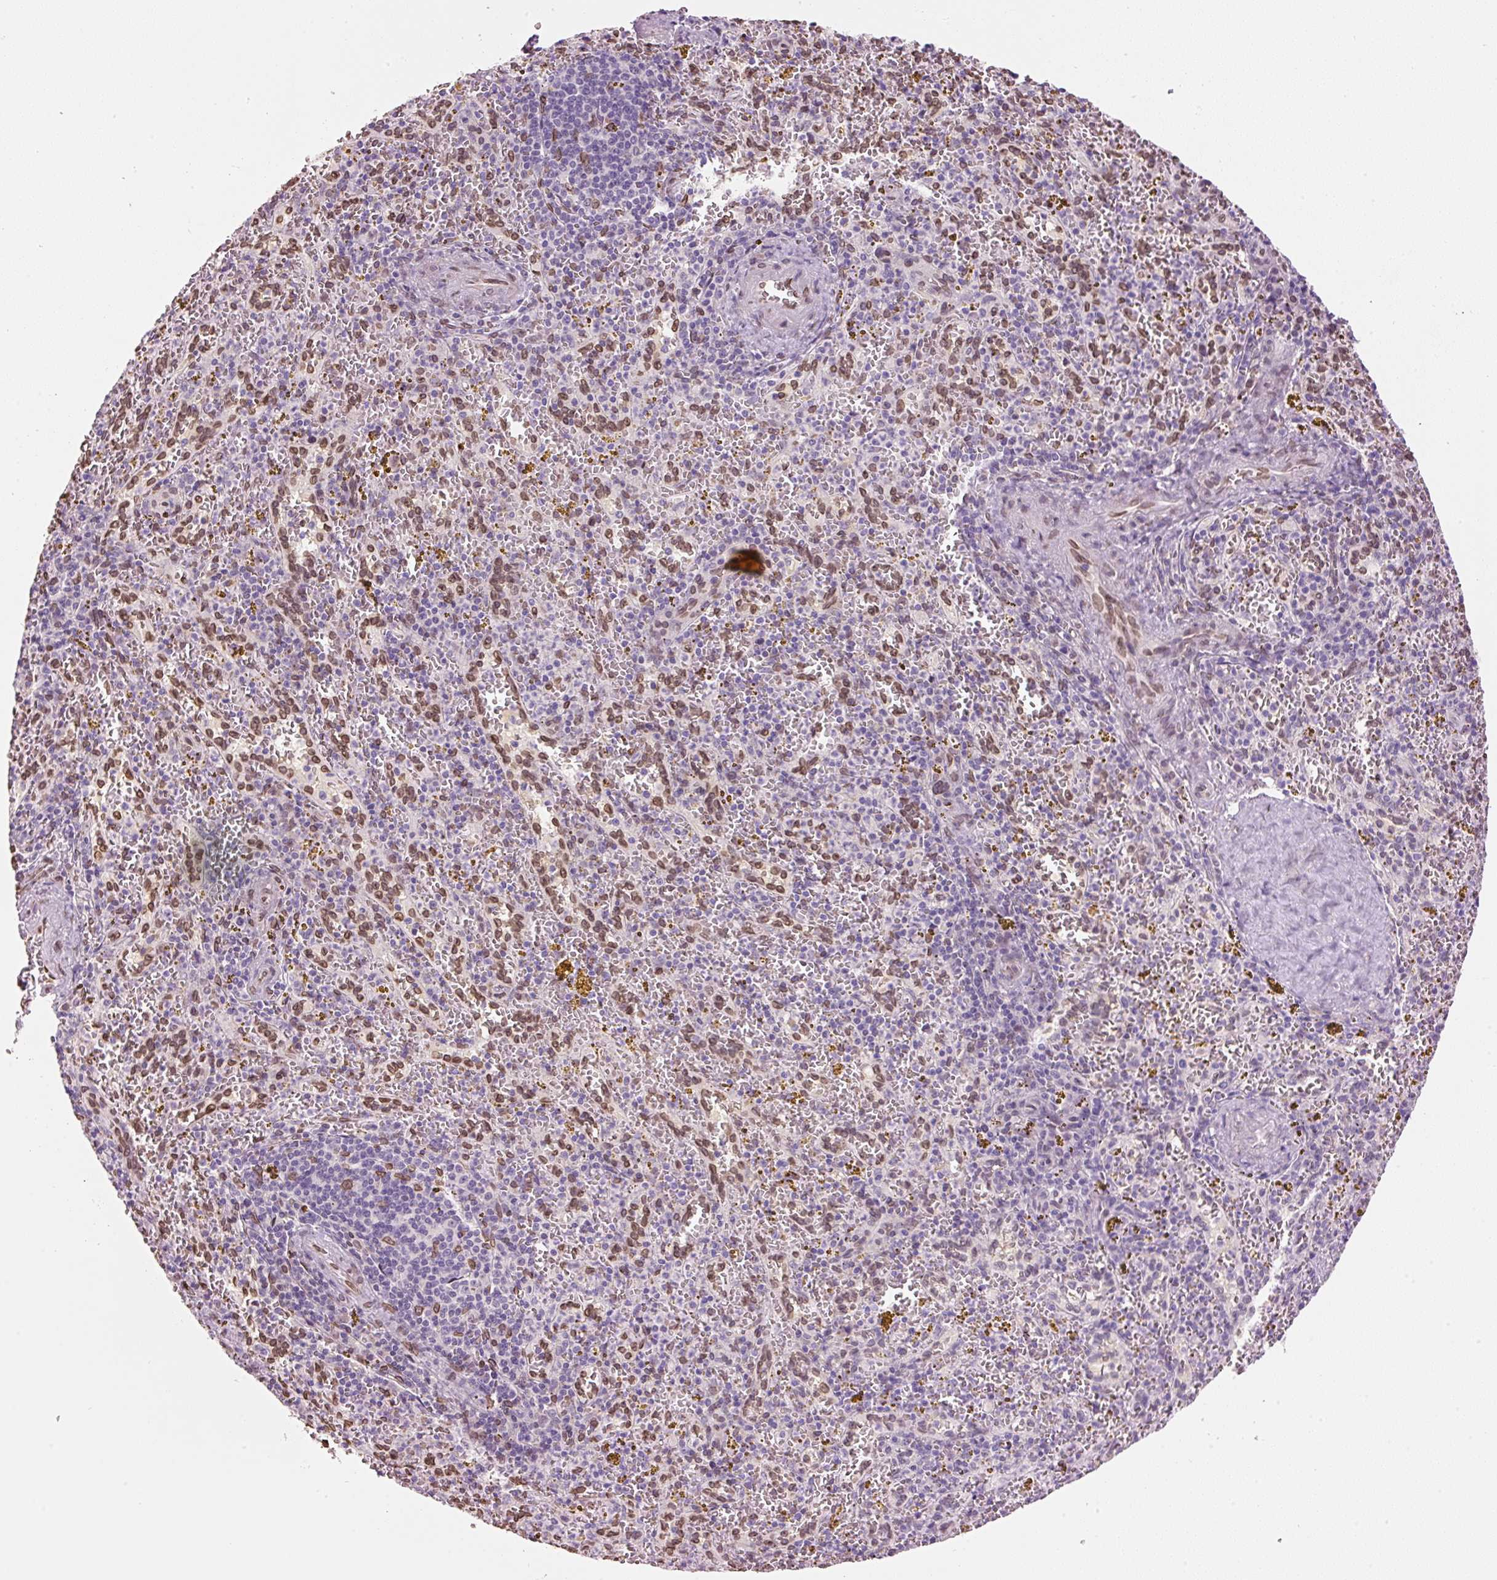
{"staining": {"intensity": "moderate", "quantity": "25%-75%", "location": "cytoplasmic/membranous,nuclear"}, "tissue": "spleen", "cell_type": "Cells in red pulp", "image_type": "normal", "snomed": [{"axis": "morphology", "description": "Normal tissue, NOS"}, {"axis": "topography", "description": "Spleen"}], "caption": "Spleen stained with a brown dye shows moderate cytoplasmic/membranous,nuclear positive expression in about 25%-75% of cells in red pulp.", "gene": "ZNF224", "patient": {"sex": "male", "age": 57}}